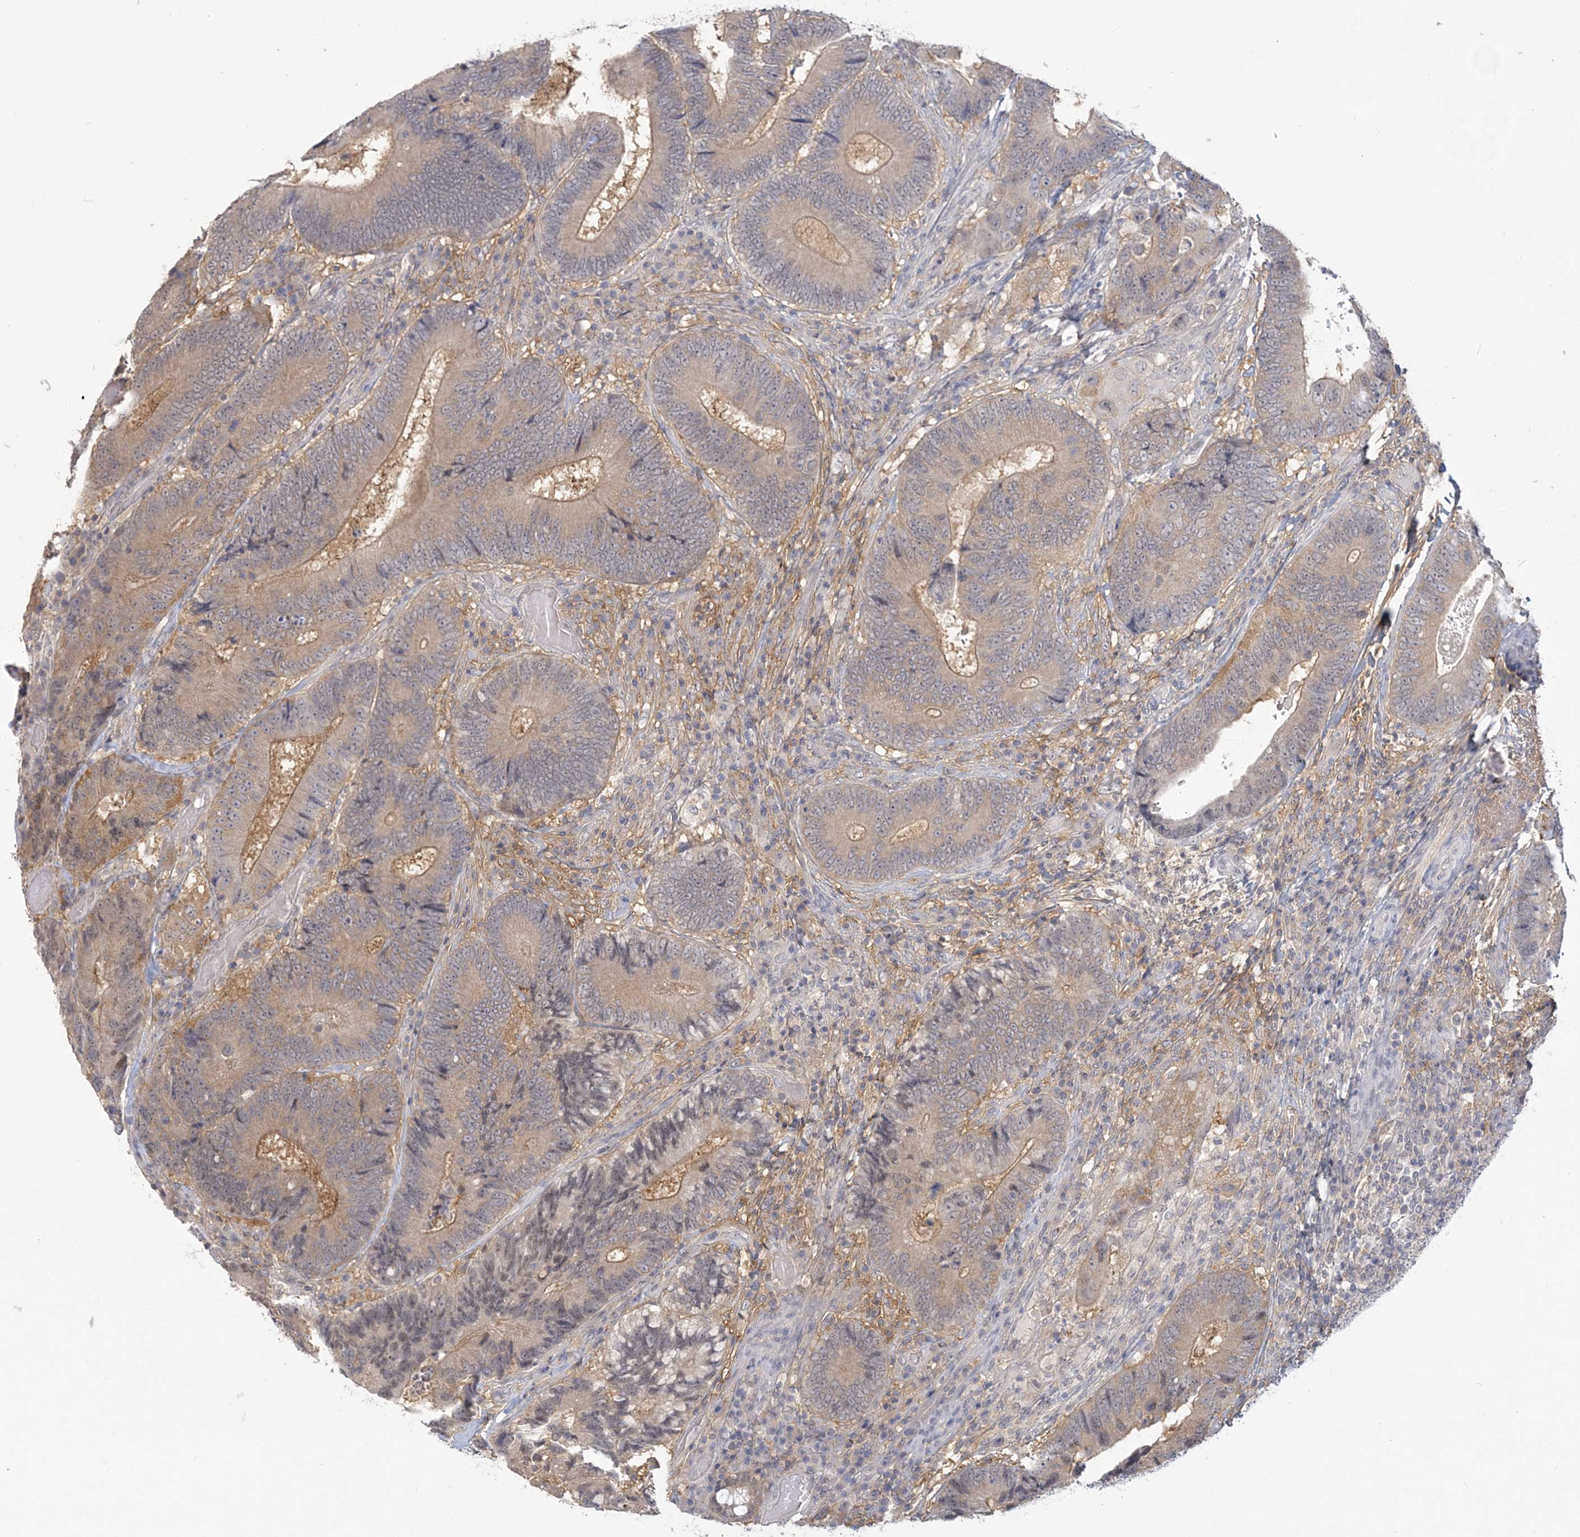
{"staining": {"intensity": "weak", "quantity": ">75%", "location": "cytoplasmic/membranous"}, "tissue": "colorectal cancer", "cell_type": "Tumor cells", "image_type": "cancer", "snomed": [{"axis": "morphology", "description": "Adenocarcinoma, NOS"}, {"axis": "topography", "description": "Colon"}], "caption": "Adenocarcinoma (colorectal) stained with DAB IHC shows low levels of weak cytoplasmic/membranous positivity in approximately >75% of tumor cells. The staining is performed using DAB brown chromogen to label protein expression. The nuclei are counter-stained blue using hematoxylin.", "gene": "ANKS1A", "patient": {"sex": "female", "age": 78}}